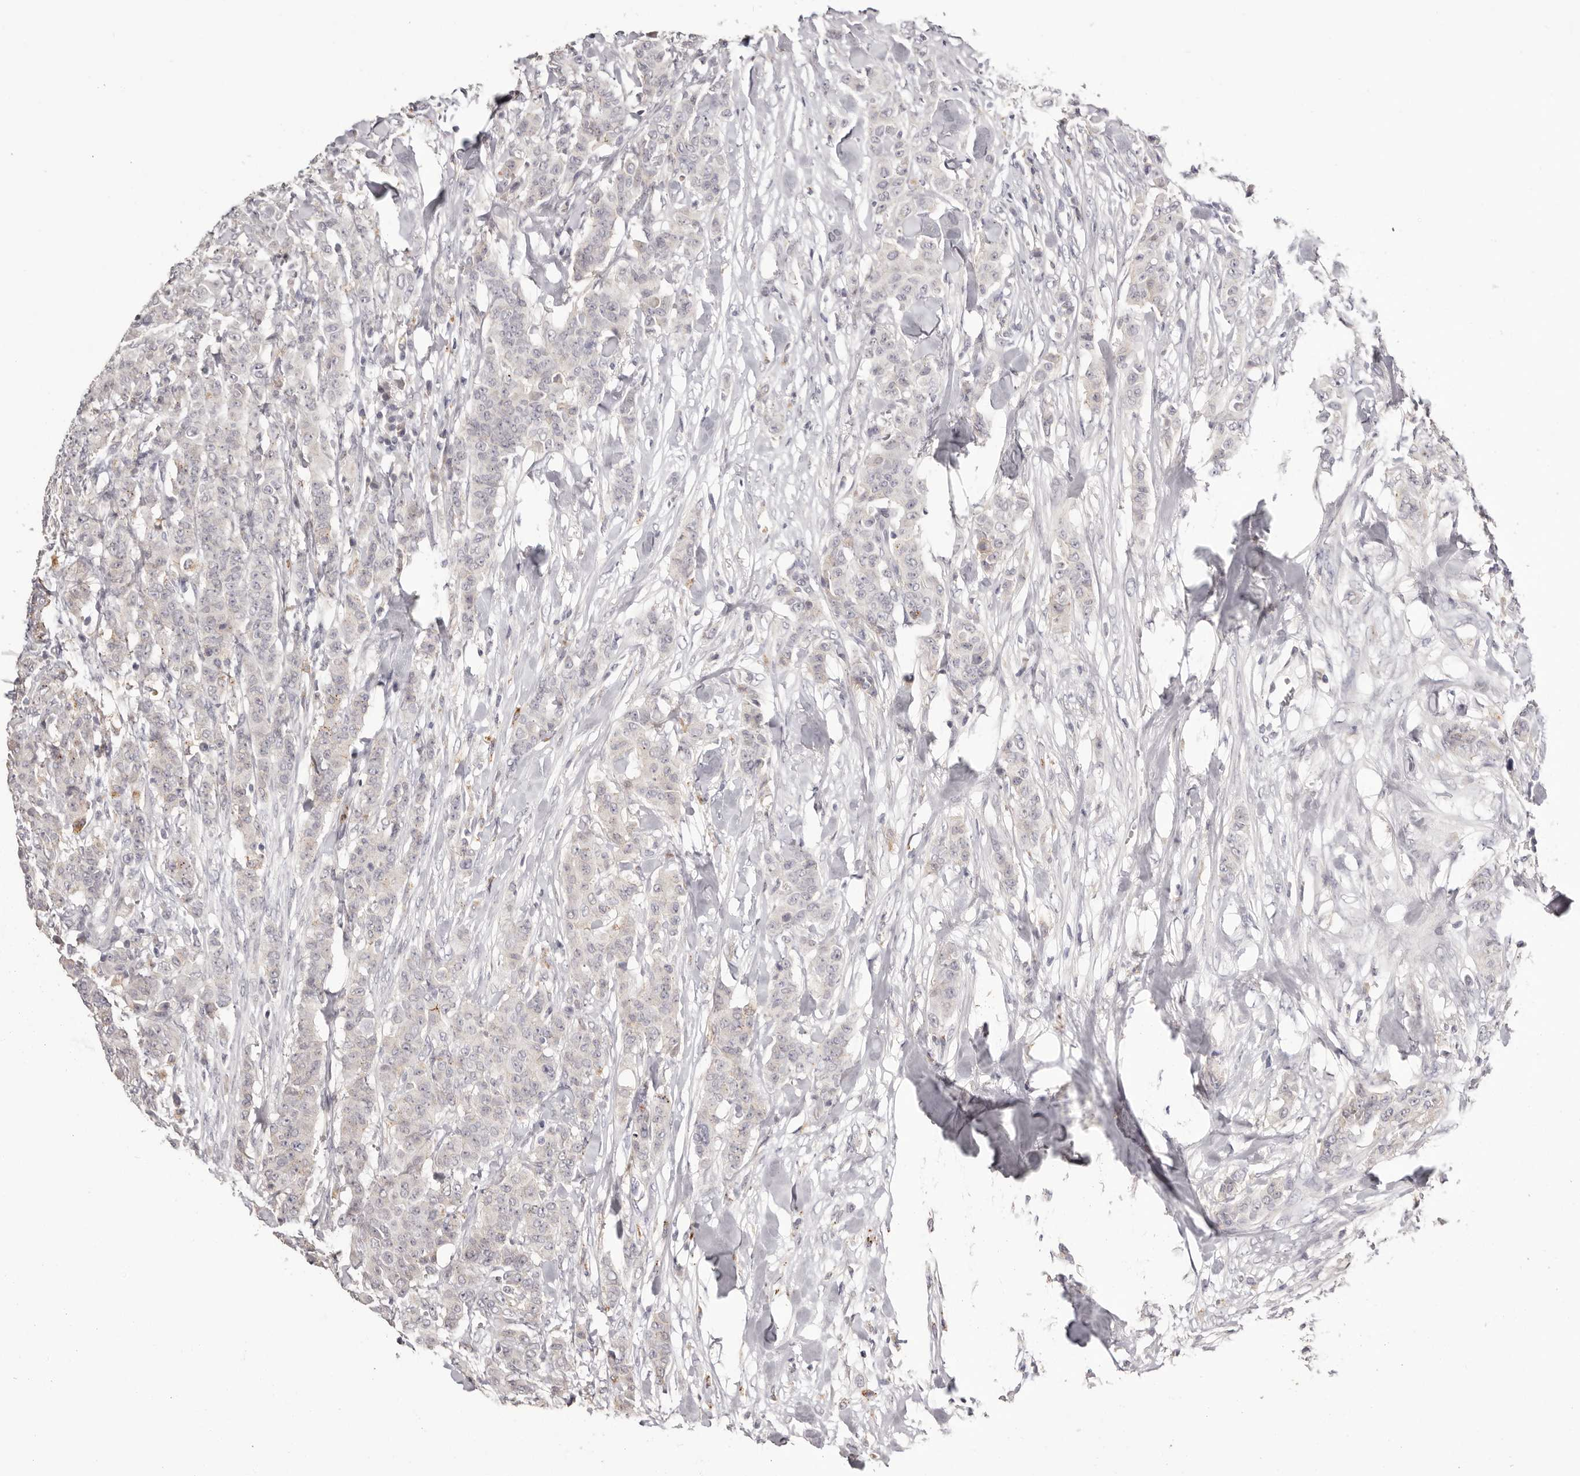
{"staining": {"intensity": "negative", "quantity": "none", "location": "none"}, "tissue": "breast cancer", "cell_type": "Tumor cells", "image_type": "cancer", "snomed": [{"axis": "morphology", "description": "Duct carcinoma"}, {"axis": "topography", "description": "Breast"}], "caption": "Immunohistochemistry of breast cancer demonstrates no expression in tumor cells. Nuclei are stained in blue.", "gene": "PCDHB6", "patient": {"sex": "female", "age": 40}}